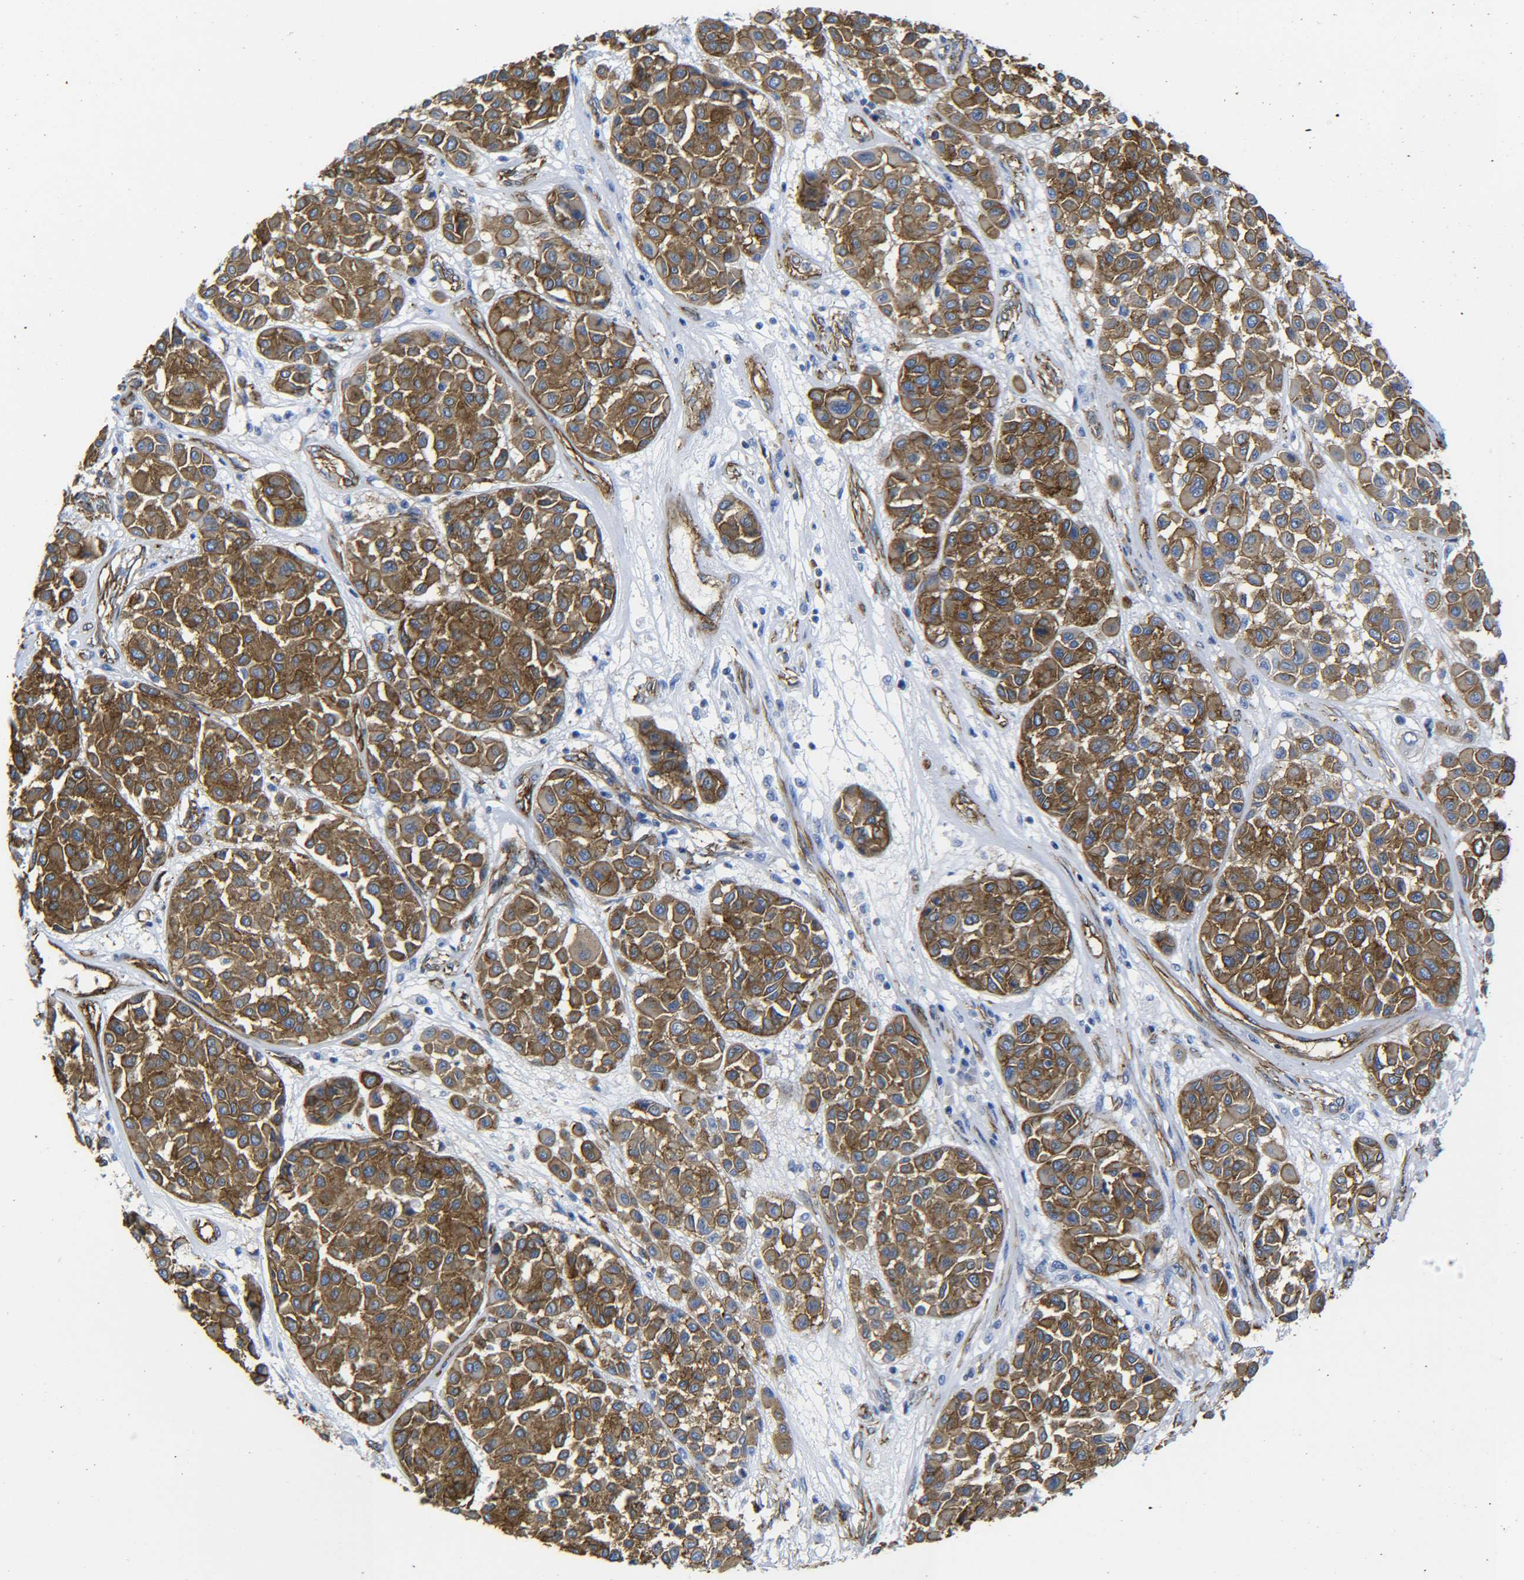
{"staining": {"intensity": "moderate", "quantity": ">75%", "location": "cytoplasmic/membranous"}, "tissue": "melanoma", "cell_type": "Tumor cells", "image_type": "cancer", "snomed": [{"axis": "morphology", "description": "Malignant melanoma, Metastatic site"}, {"axis": "topography", "description": "Soft tissue"}], "caption": "Melanoma stained with a protein marker displays moderate staining in tumor cells.", "gene": "SPTBN1", "patient": {"sex": "male", "age": 41}}